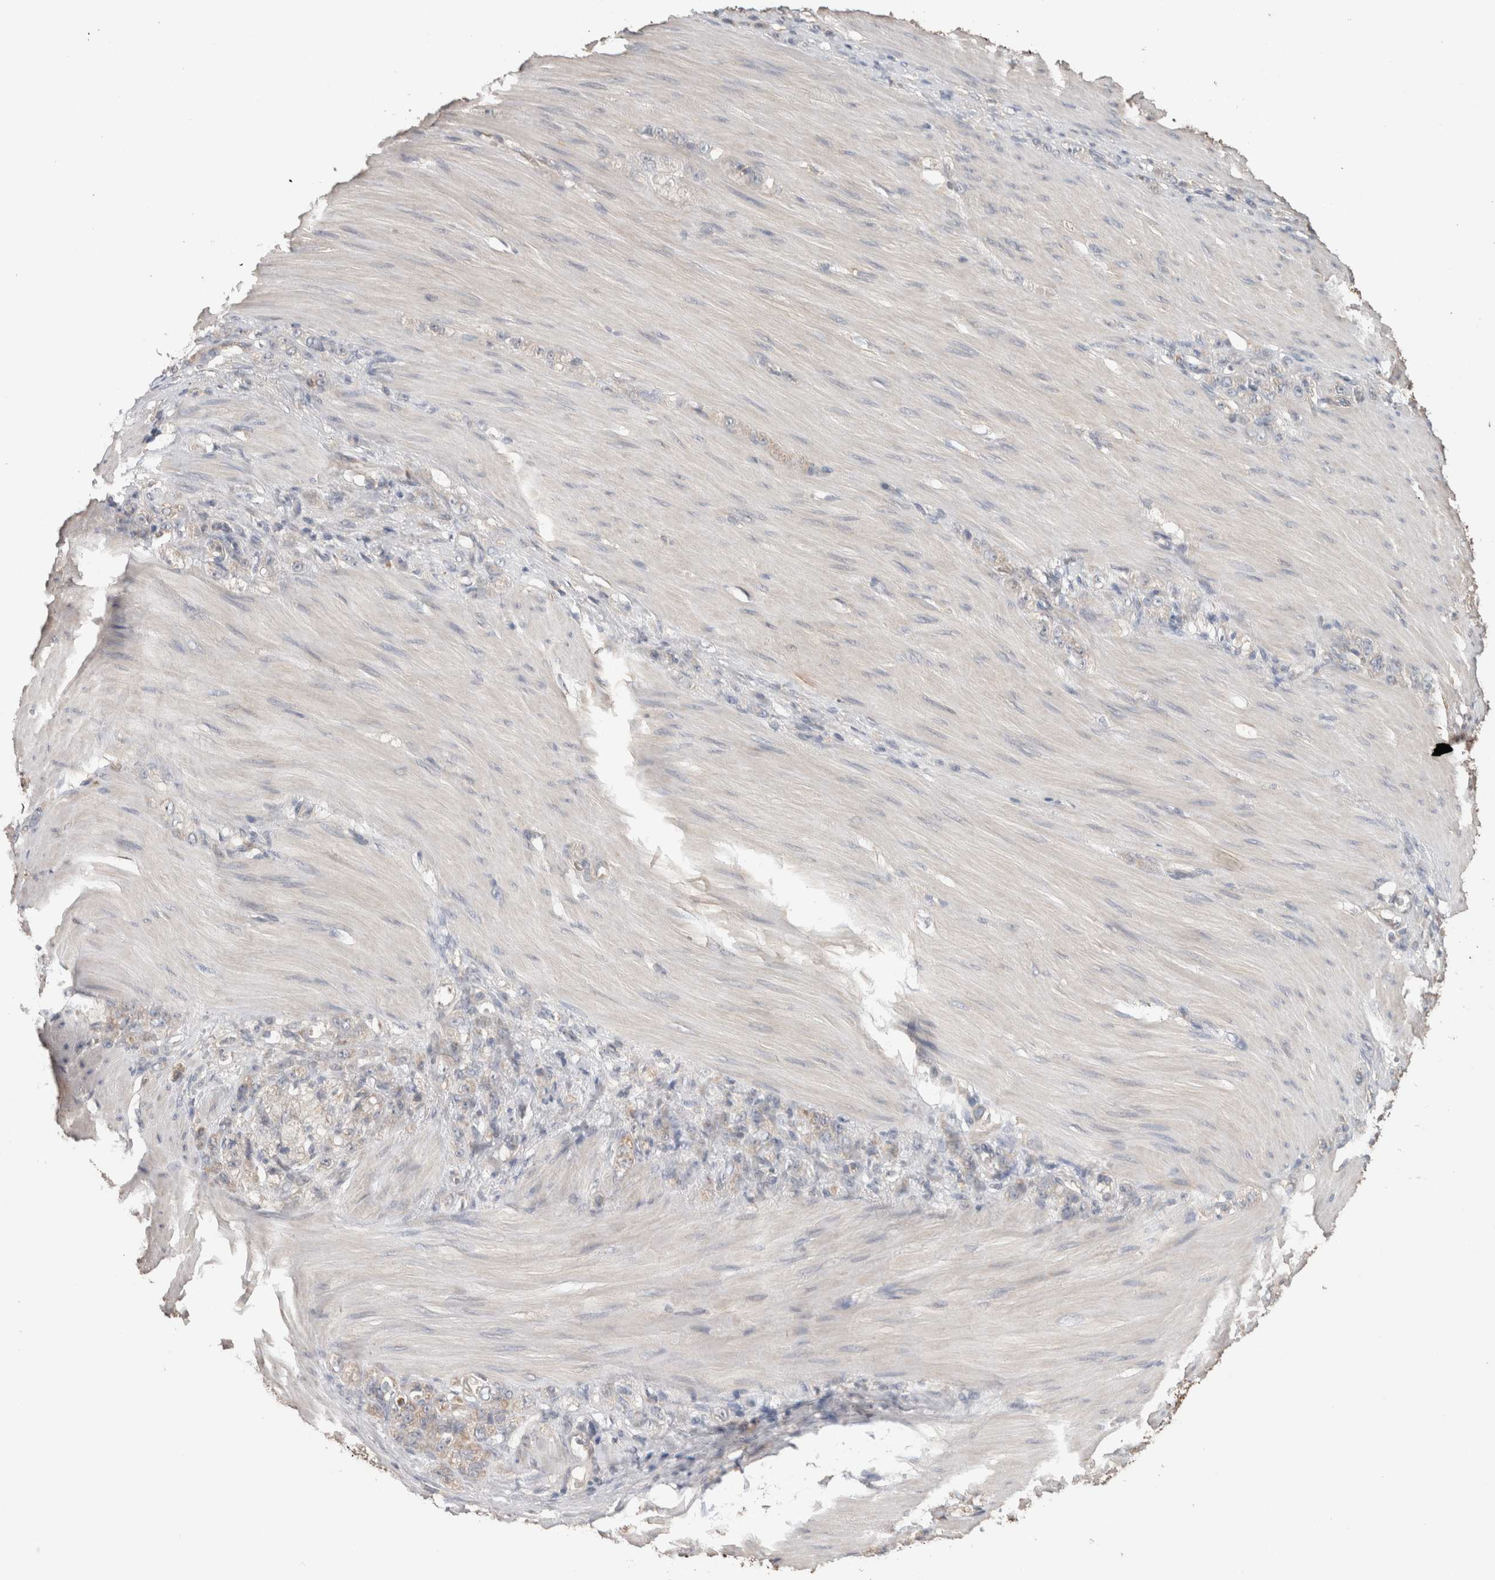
{"staining": {"intensity": "negative", "quantity": "none", "location": "none"}, "tissue": "stomach cancer", "cell_type": "Tumor cells", "image_type": "cancer", "snomed": [{"axis": "morphology", "description": "Normal tissue, NOS"}, {"axis": "morphology", "description": "Adenocarcinoma, NOS"}, {"axis": "topography", "description": "Stomach"}], "caption": "Tumor cells are negative for protein expression in human stomach cancer (adenocarcinoma). (Brightfield microscopy of DAB immunohistochemistry (IHC) at high magnification).", "gene": "TRIM5", "patient": {"sex": "male", "age": 82}}